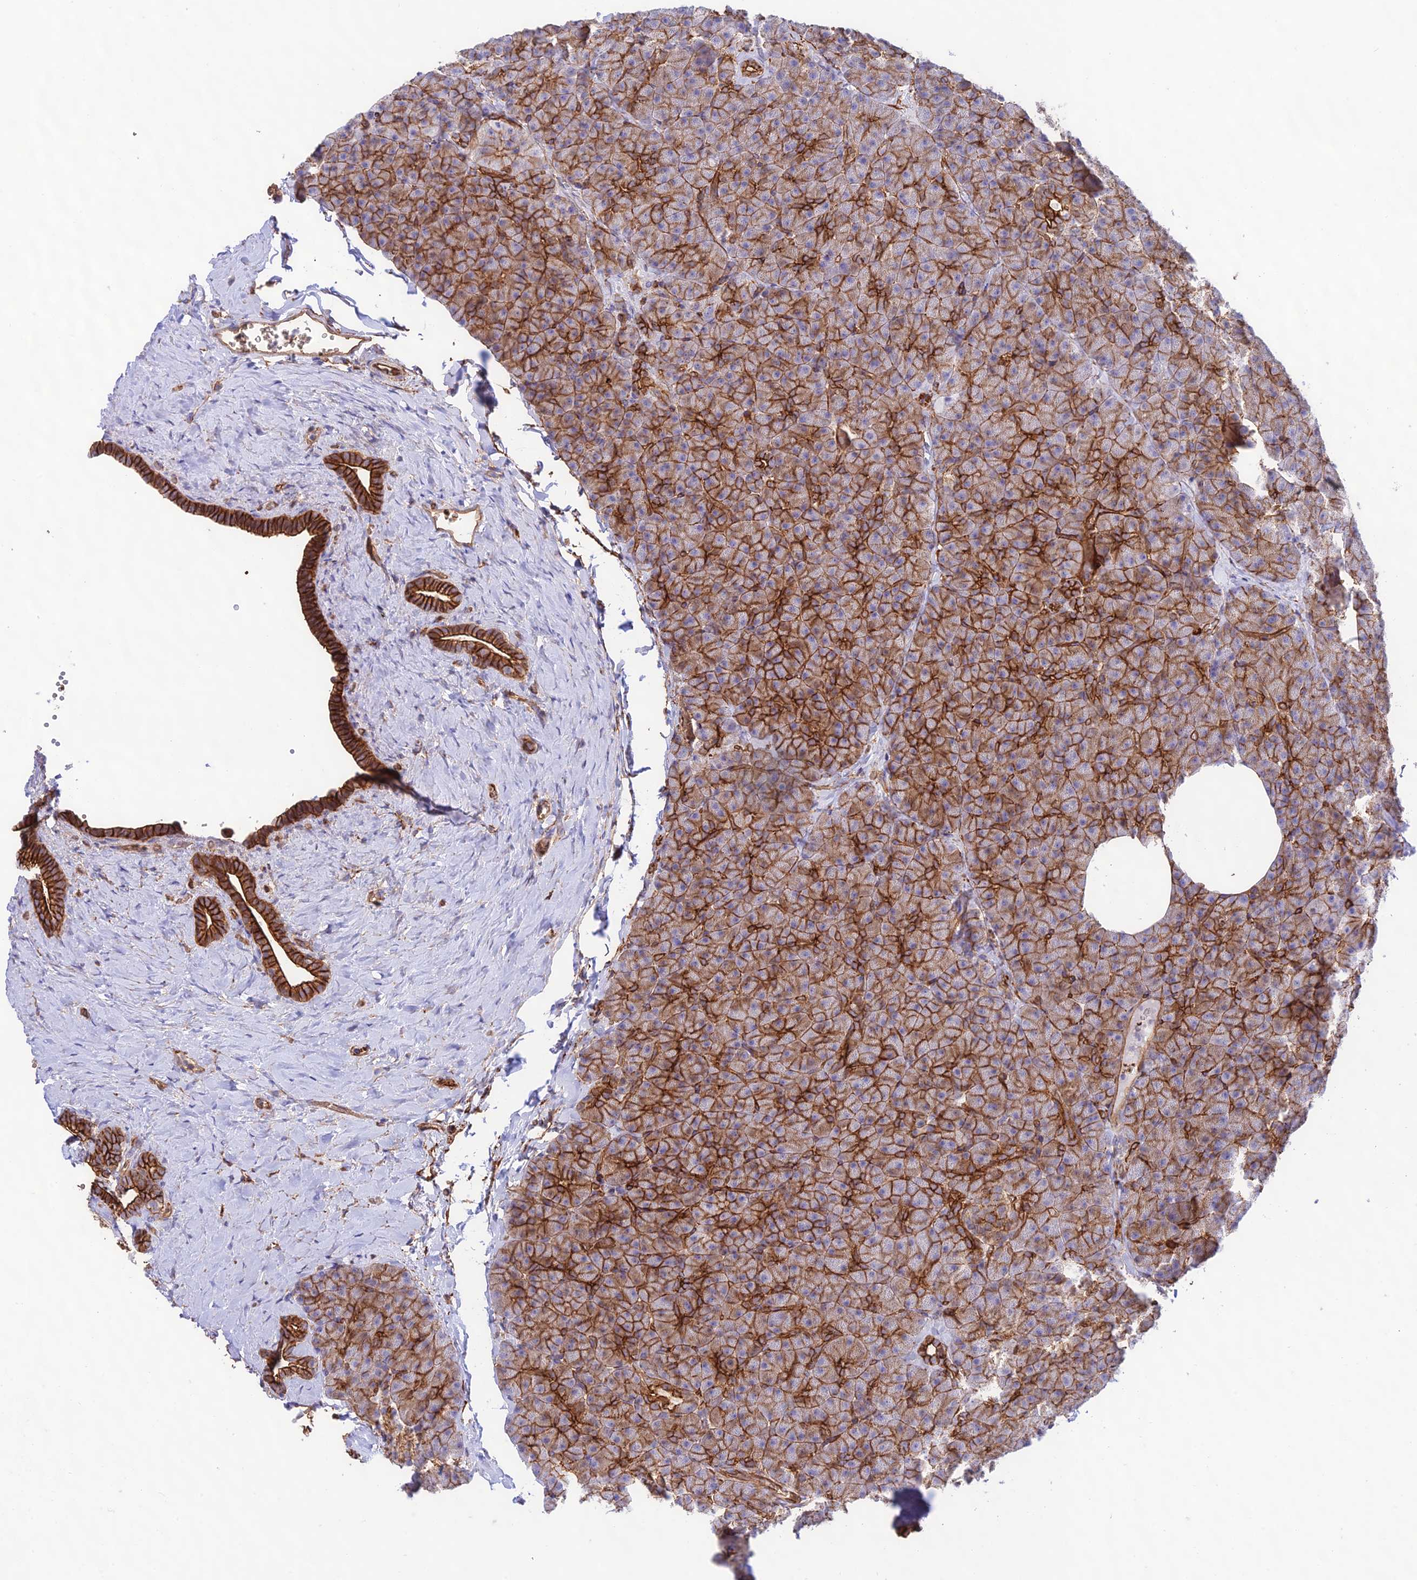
{"staining": {"intensity": "strong", "quantity": ">75%", "location": "cytoplasmic/membranous"}, "tissue": "pancreas", "cell_type": "Exocrine glandular cells", "image_type": "normal", "snomed": [{"axis": "morphology", "description": "Normal tissue, NOS"}, {"axis": "morphology", "description": "Carcinoid, malignant, NOS"}, {"axis": "topography", "description": "Pancreas"}], "caption": "Protein expression analysis of normal pancreas shows strong cytoplasmic/membranous staining in approximately >75% of exocrine glandular cells. (IHC, brightfield microscopy, high magnification).", "gene": "YPEL5", "patient": {"sex": "female", "age": 35}}